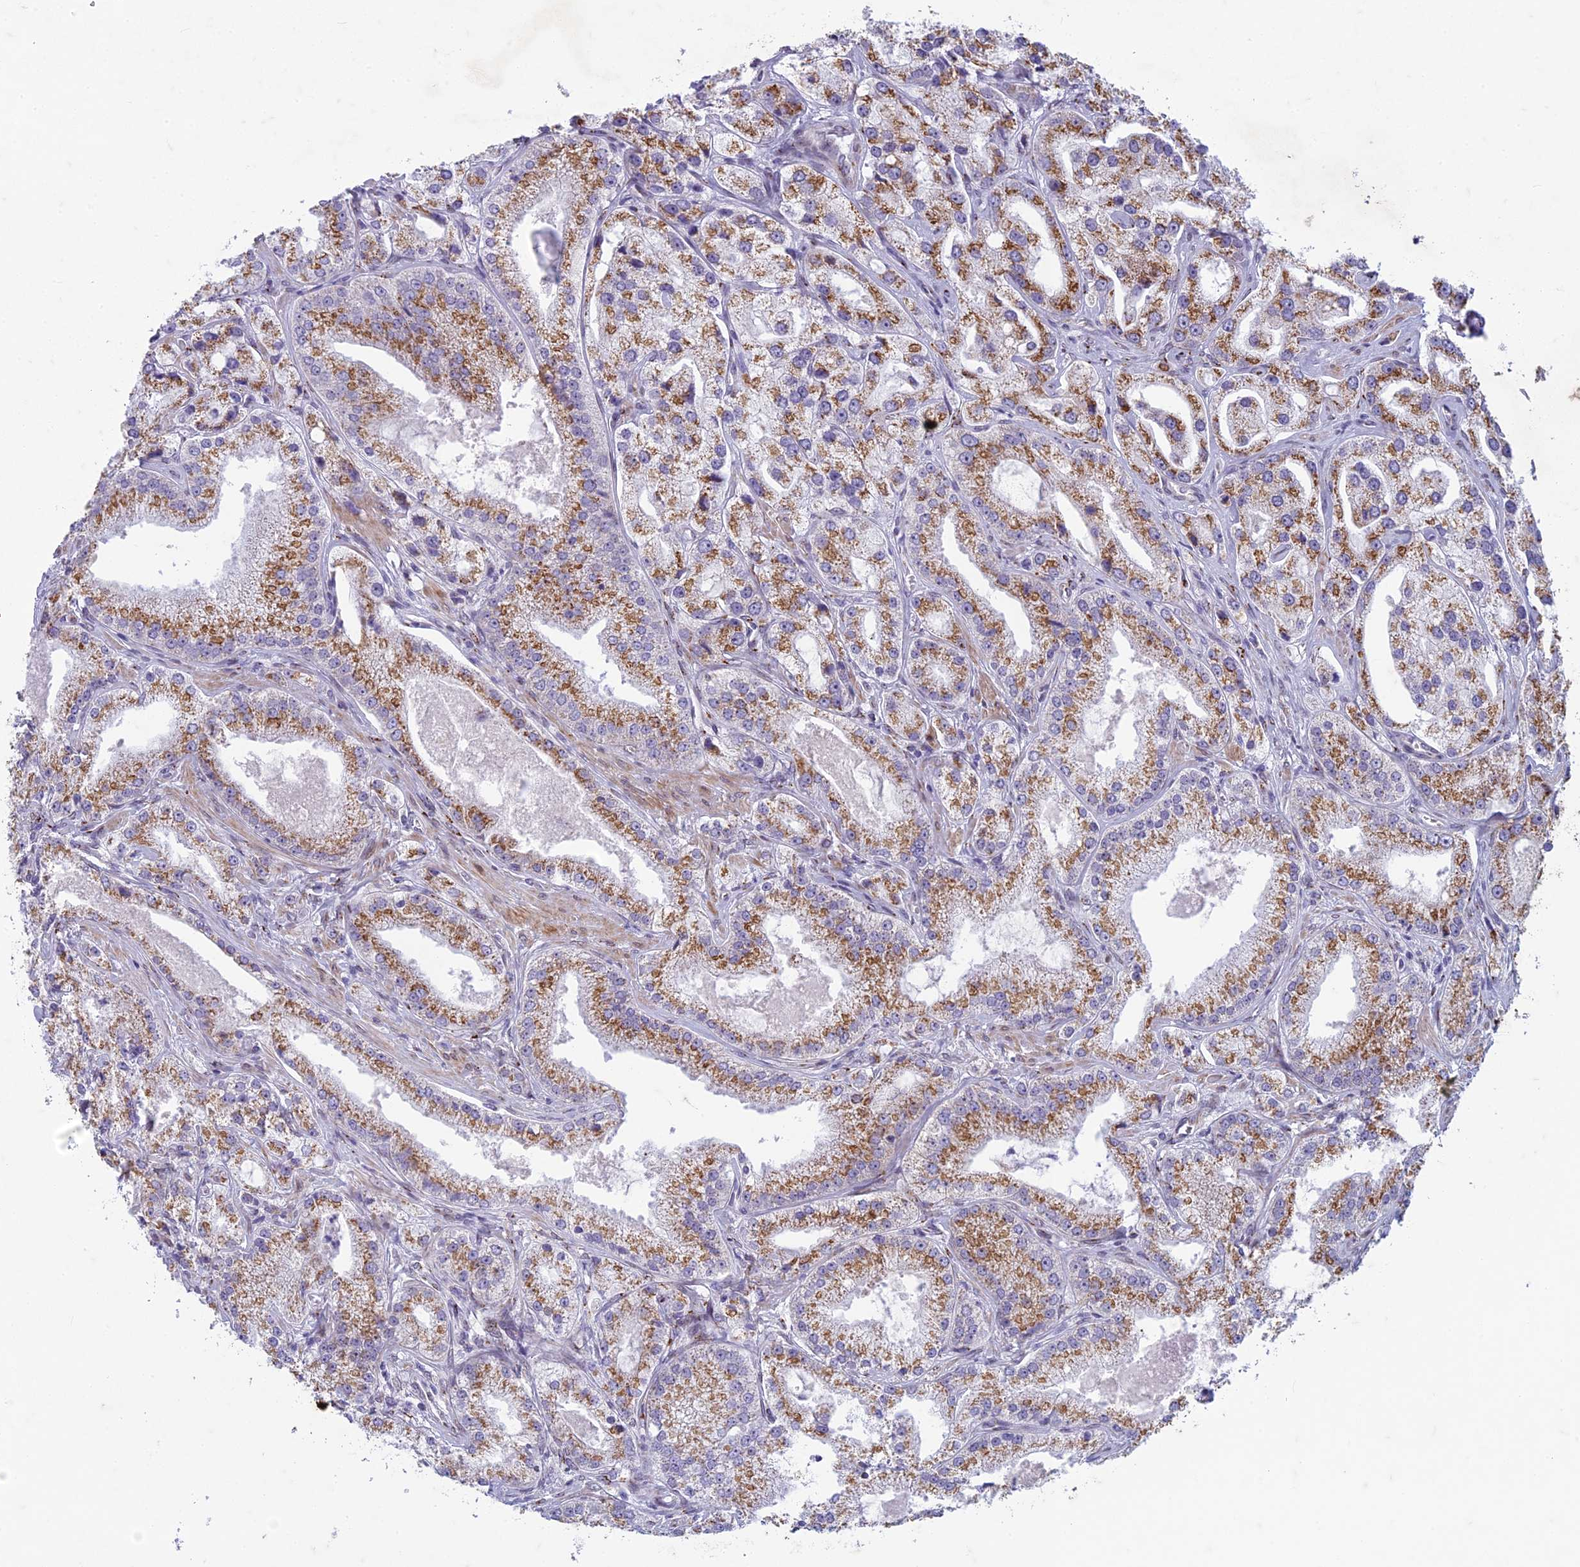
{"staining": {"intensity": "moderate", "quantity": ">75%", "location": "cytoplasmic/membranous"}, "tissue": "prostate cancer", "cell_type": "Tumor cells", "image_type": "cancer", "snomed": [{"axis": "morphology", "description": "Adenocarcinoma, Low grade"}, {"axis": "topography", "description": "Prostate"}], "caption": "The micrograph exhibits a brown stain indicating the presence of a protein in the cytoplasmic/membranous of tumor cells in low-grade adenocarcinoma (prostate).", "gene": "FAM3C", "patient": {"sex": "male", "age": 69}}